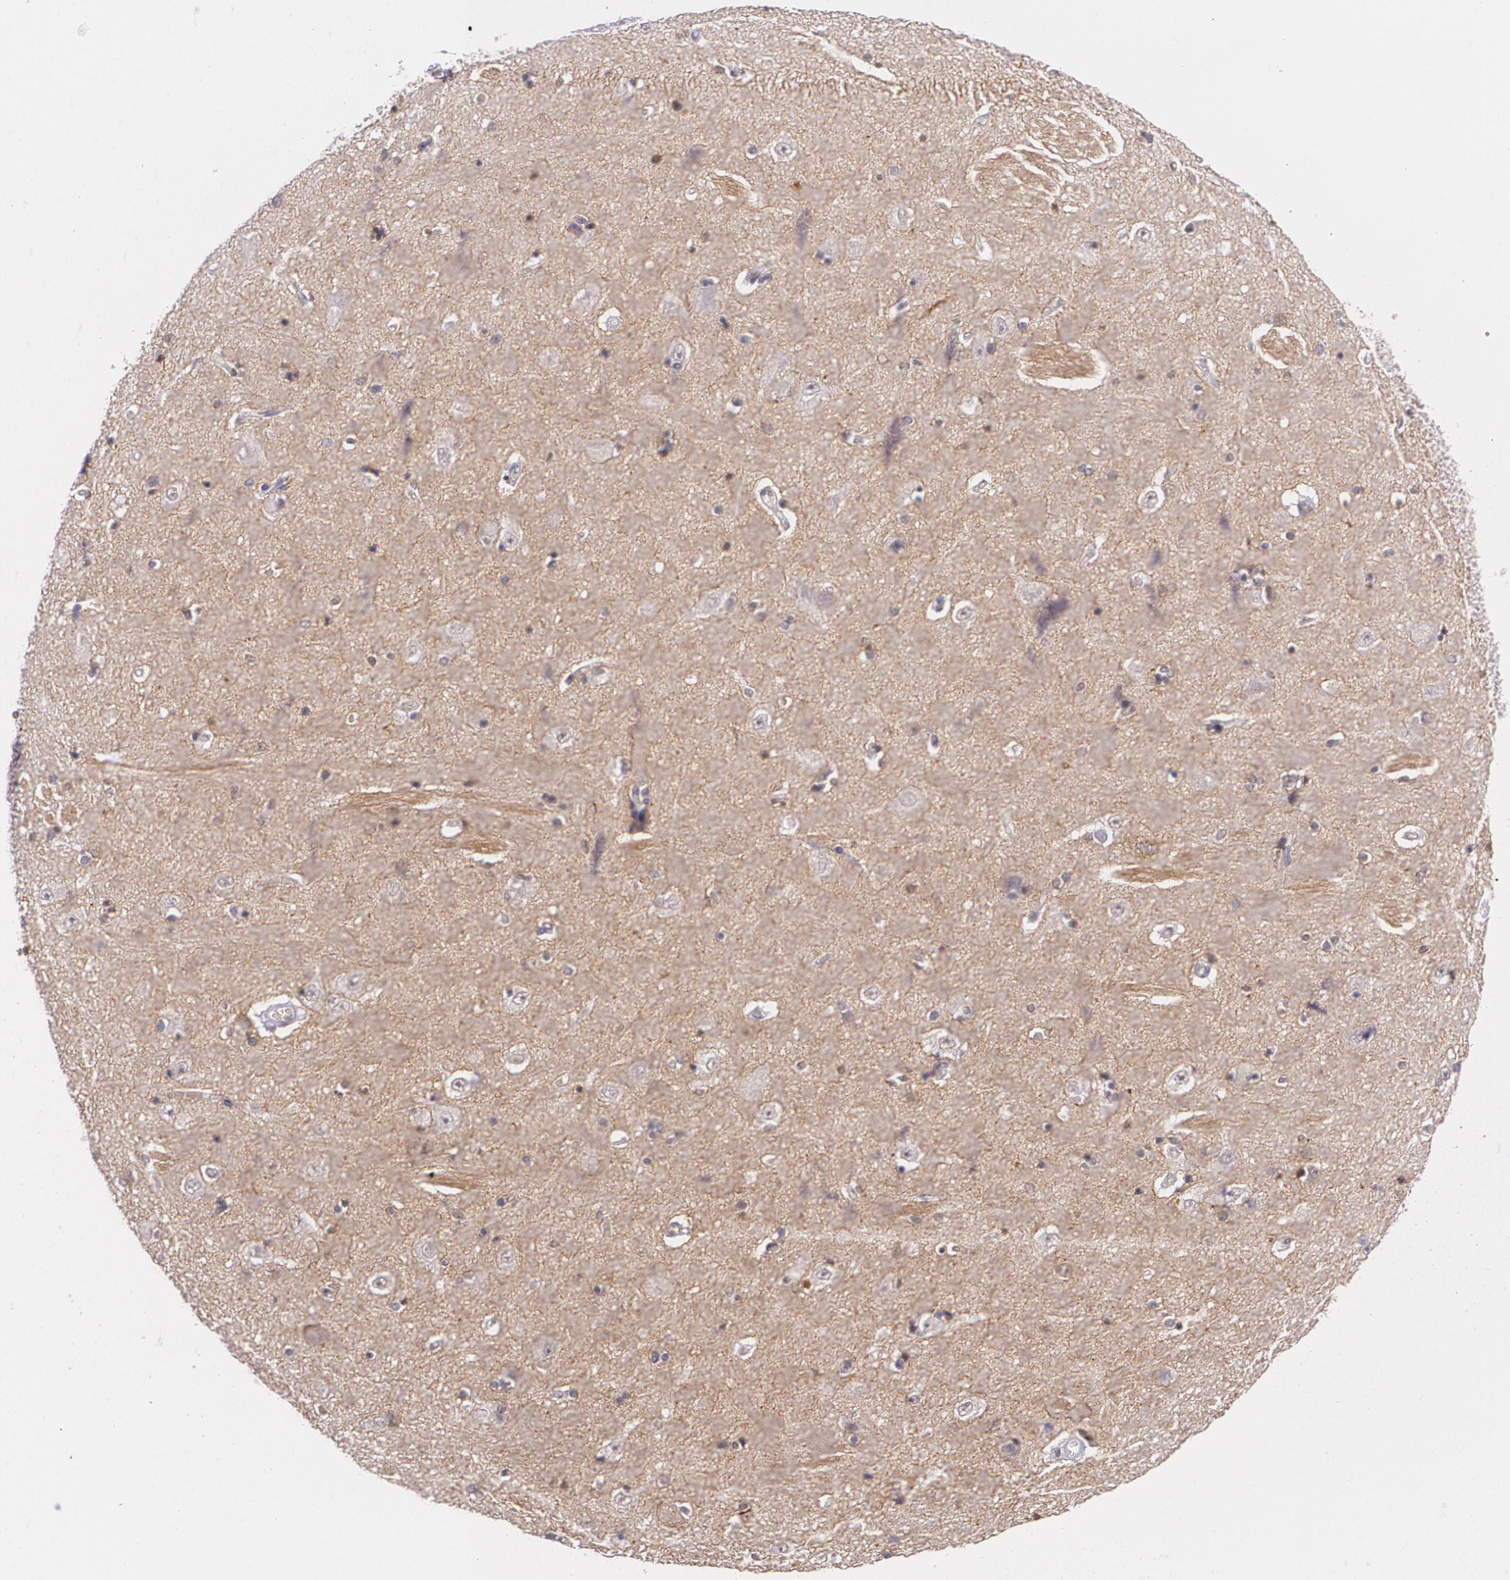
{"staining": {"intensity": "negative", "quantity": "none", "location": "none"}, "tissue": "hippocampus", "cell_type": "Glial cells", "image_type": "normal", "snomed": [{"axis": "morphology", "description": "Normal tissue, NOS"}, {"axis": "topography", "description": "Hippocampus"}], "caption": "Immunohistochemistry of benign human hippocampus exhibits no positivity in glial cells.", "gene": "RTN1", "patient": {"sex": "female", "age": 54}}